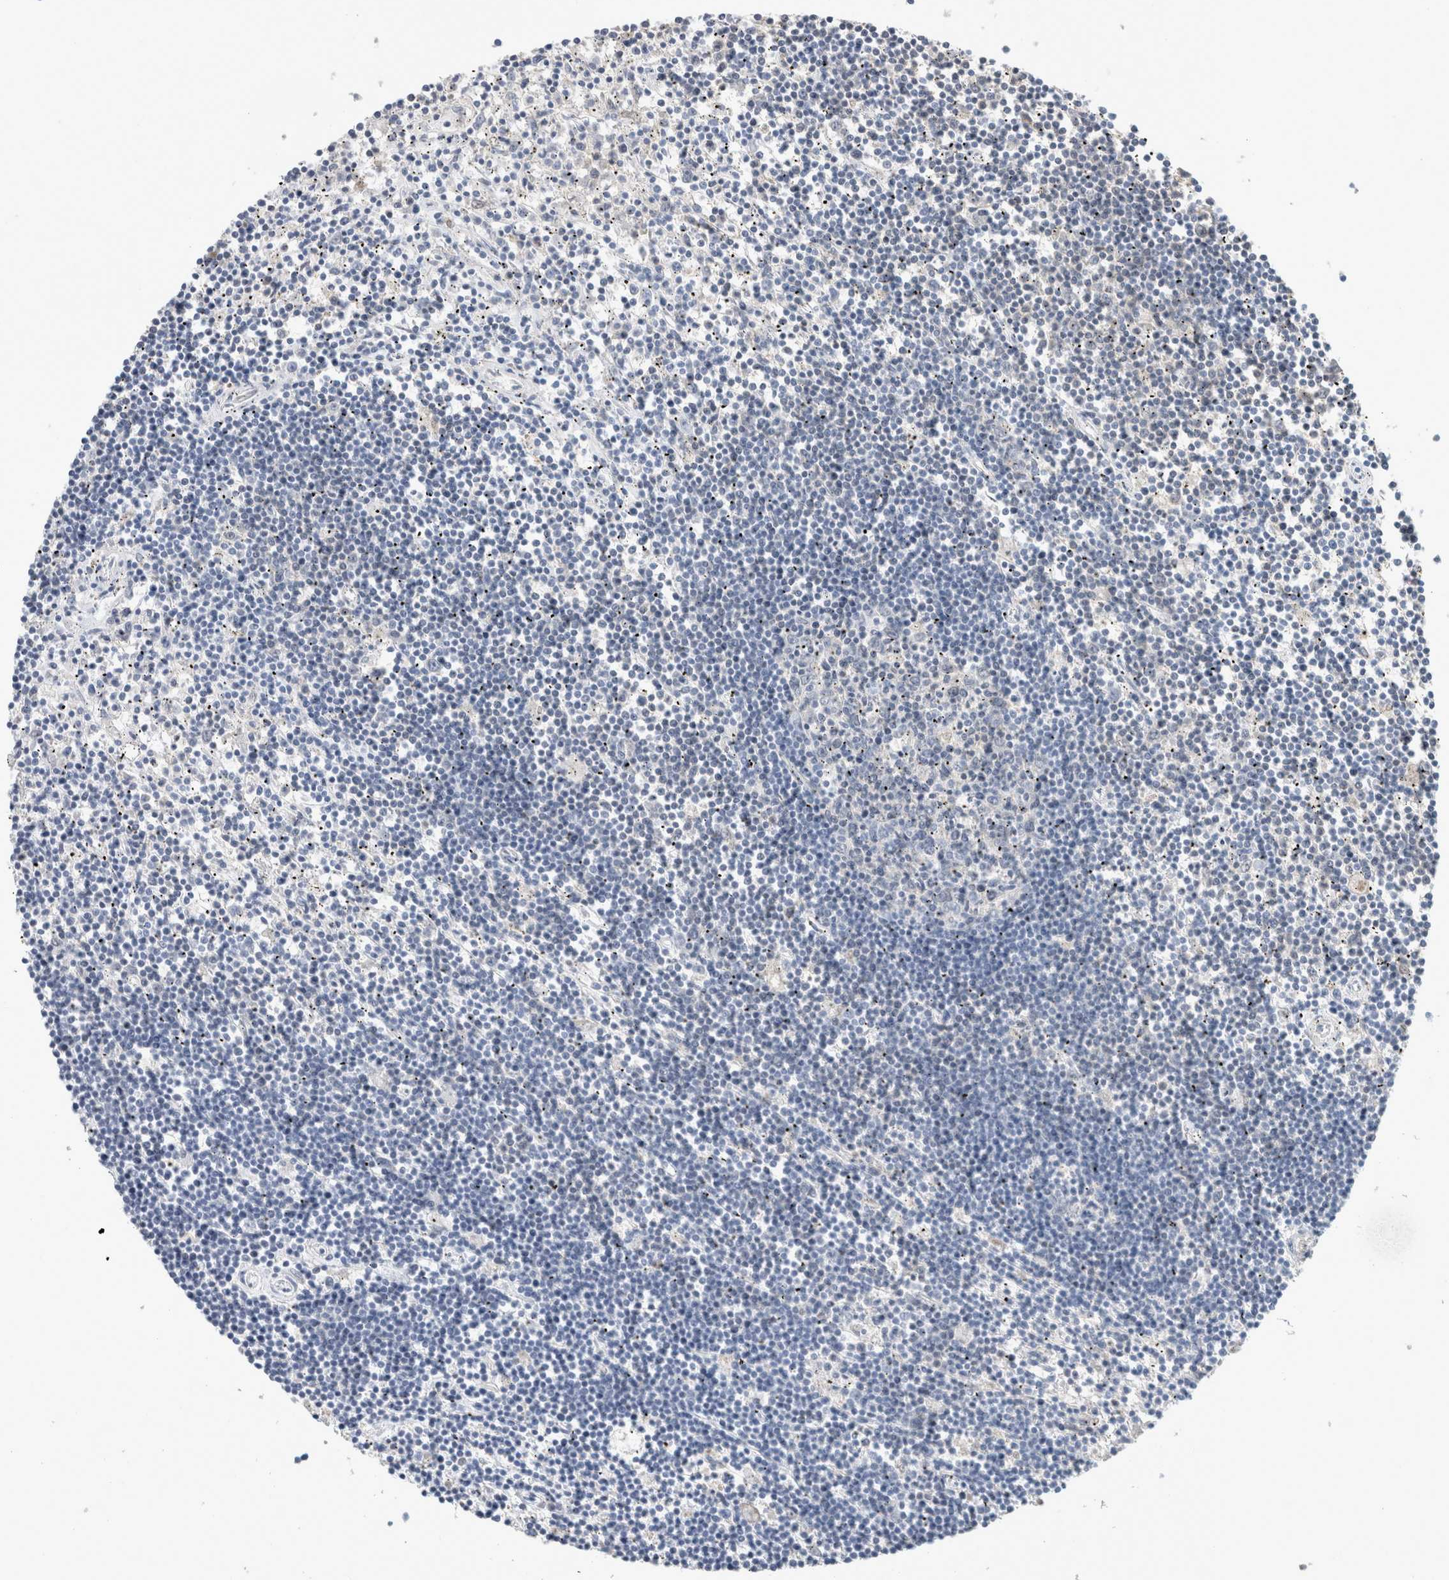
{"staining": {"intensity": "negative", "quantity": "none", "location": "none"}, "tissue": "lymphoma", "cell_type": "Tumor cells", "image_type": "cancer", "snomed": [{"axis": "morphology", "description": "Malignant lymphoma, non-Hodgkin's type, Low grade"}, {"axis": "topography", "description": "Spleen"}], "caption": "A high-resolution image shows IHC staining of lymphoma, which reveals no significant expression in tumor cells.", "gene": "SCGB1A1", "patient": {"sex": "male", "age": 76}}